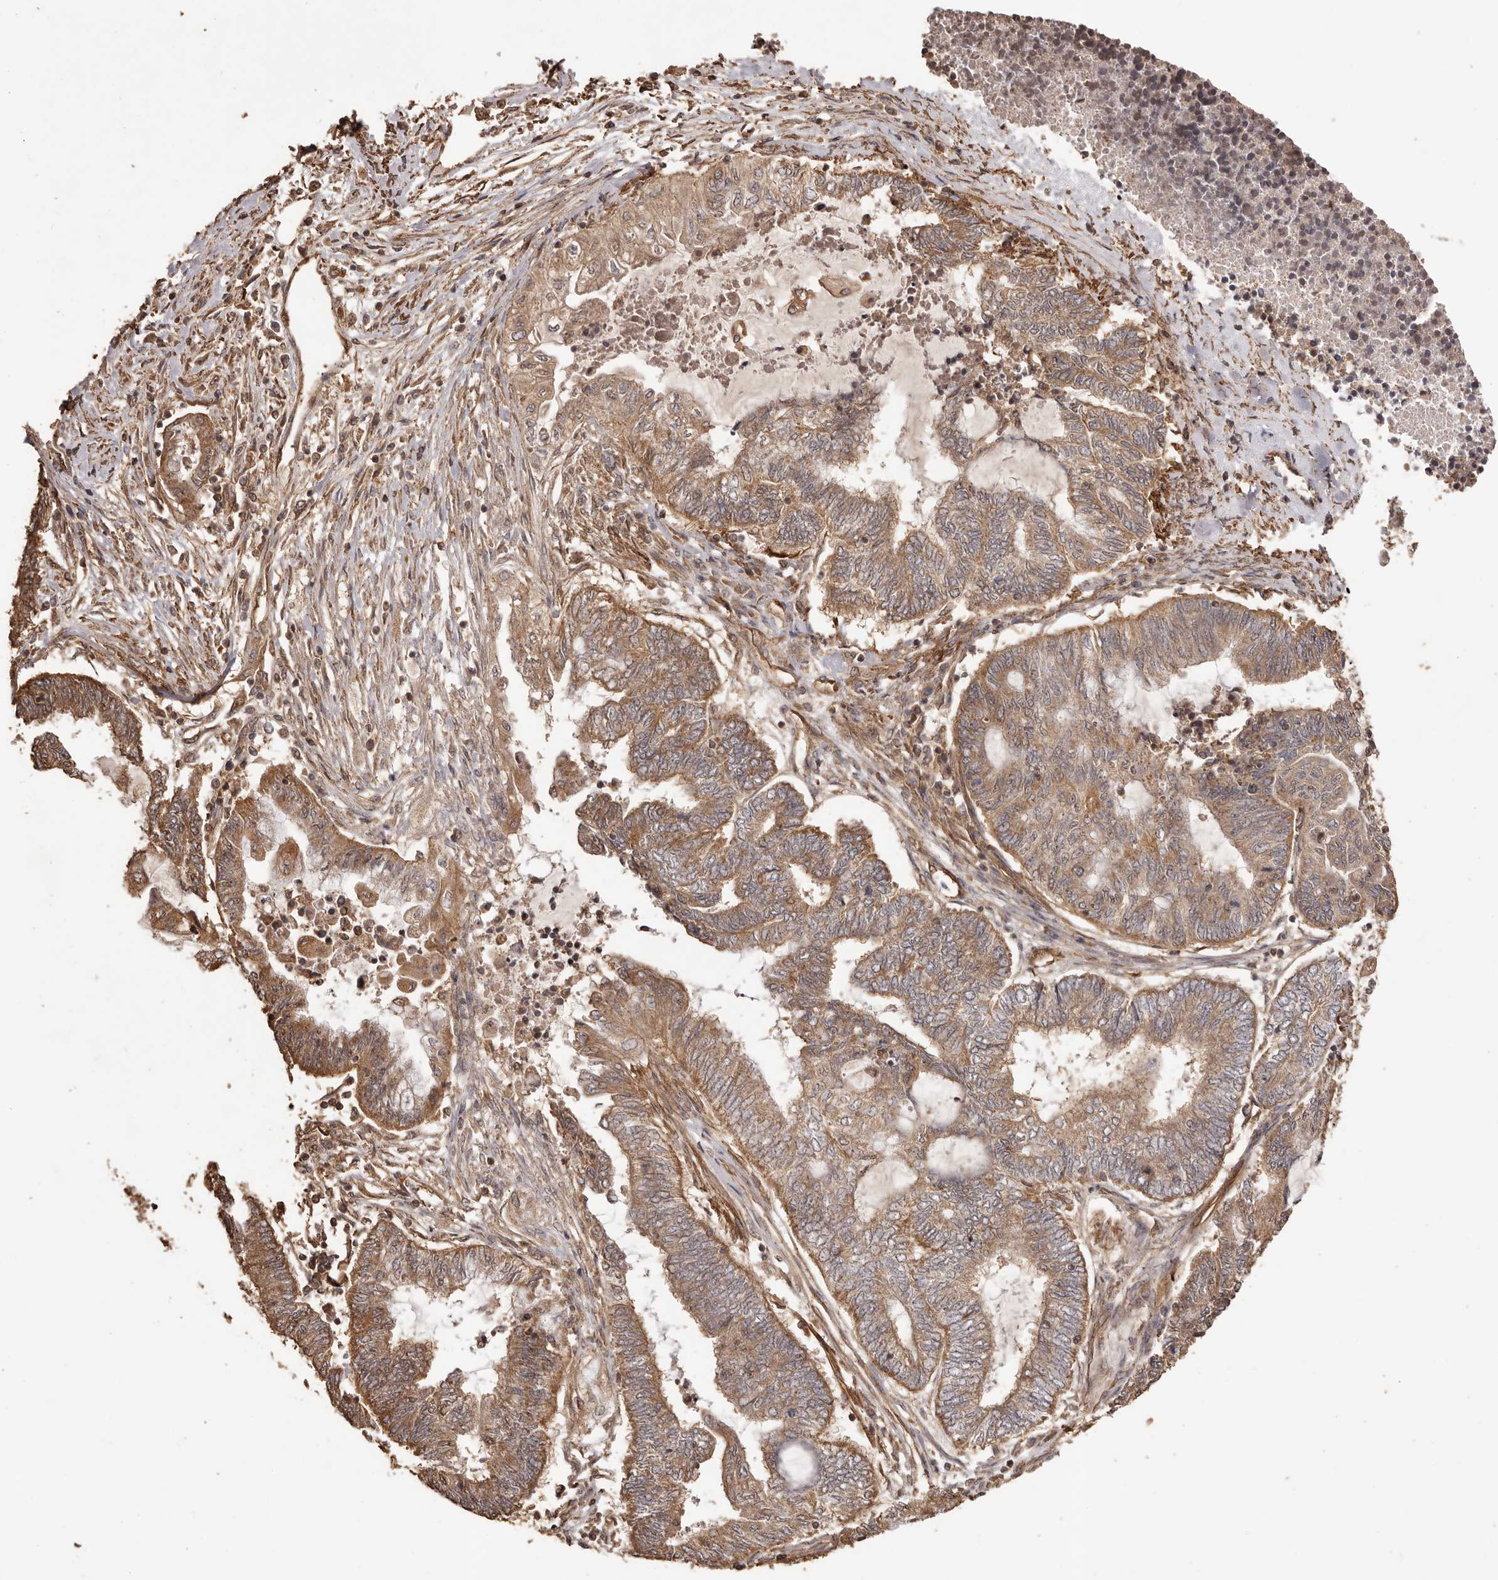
{"staining": {"intensity": "moderate", "quantity": ">75%", "location": "cytoplasmic/membranous"}, "tissue": "endometrial cancer", "cell_type": "Tumor cells", "image_type": "cancer", "snomed": [{"axis": "morphology", "description": "Adenocarcinoma, NOS"}, {"axis": "topography", "description": "Uterus"}, {"axis": "topography", "description": "Endometrium"}], "caption": "Protein expression by immunohistochemistry (IHC) exhibits moderate cytoplasmic/membranous positivity in about >75% of tumor cells in endometrial cancer.", "gene": "UBR2", "patient": {"sex": "female", "age": 70}}